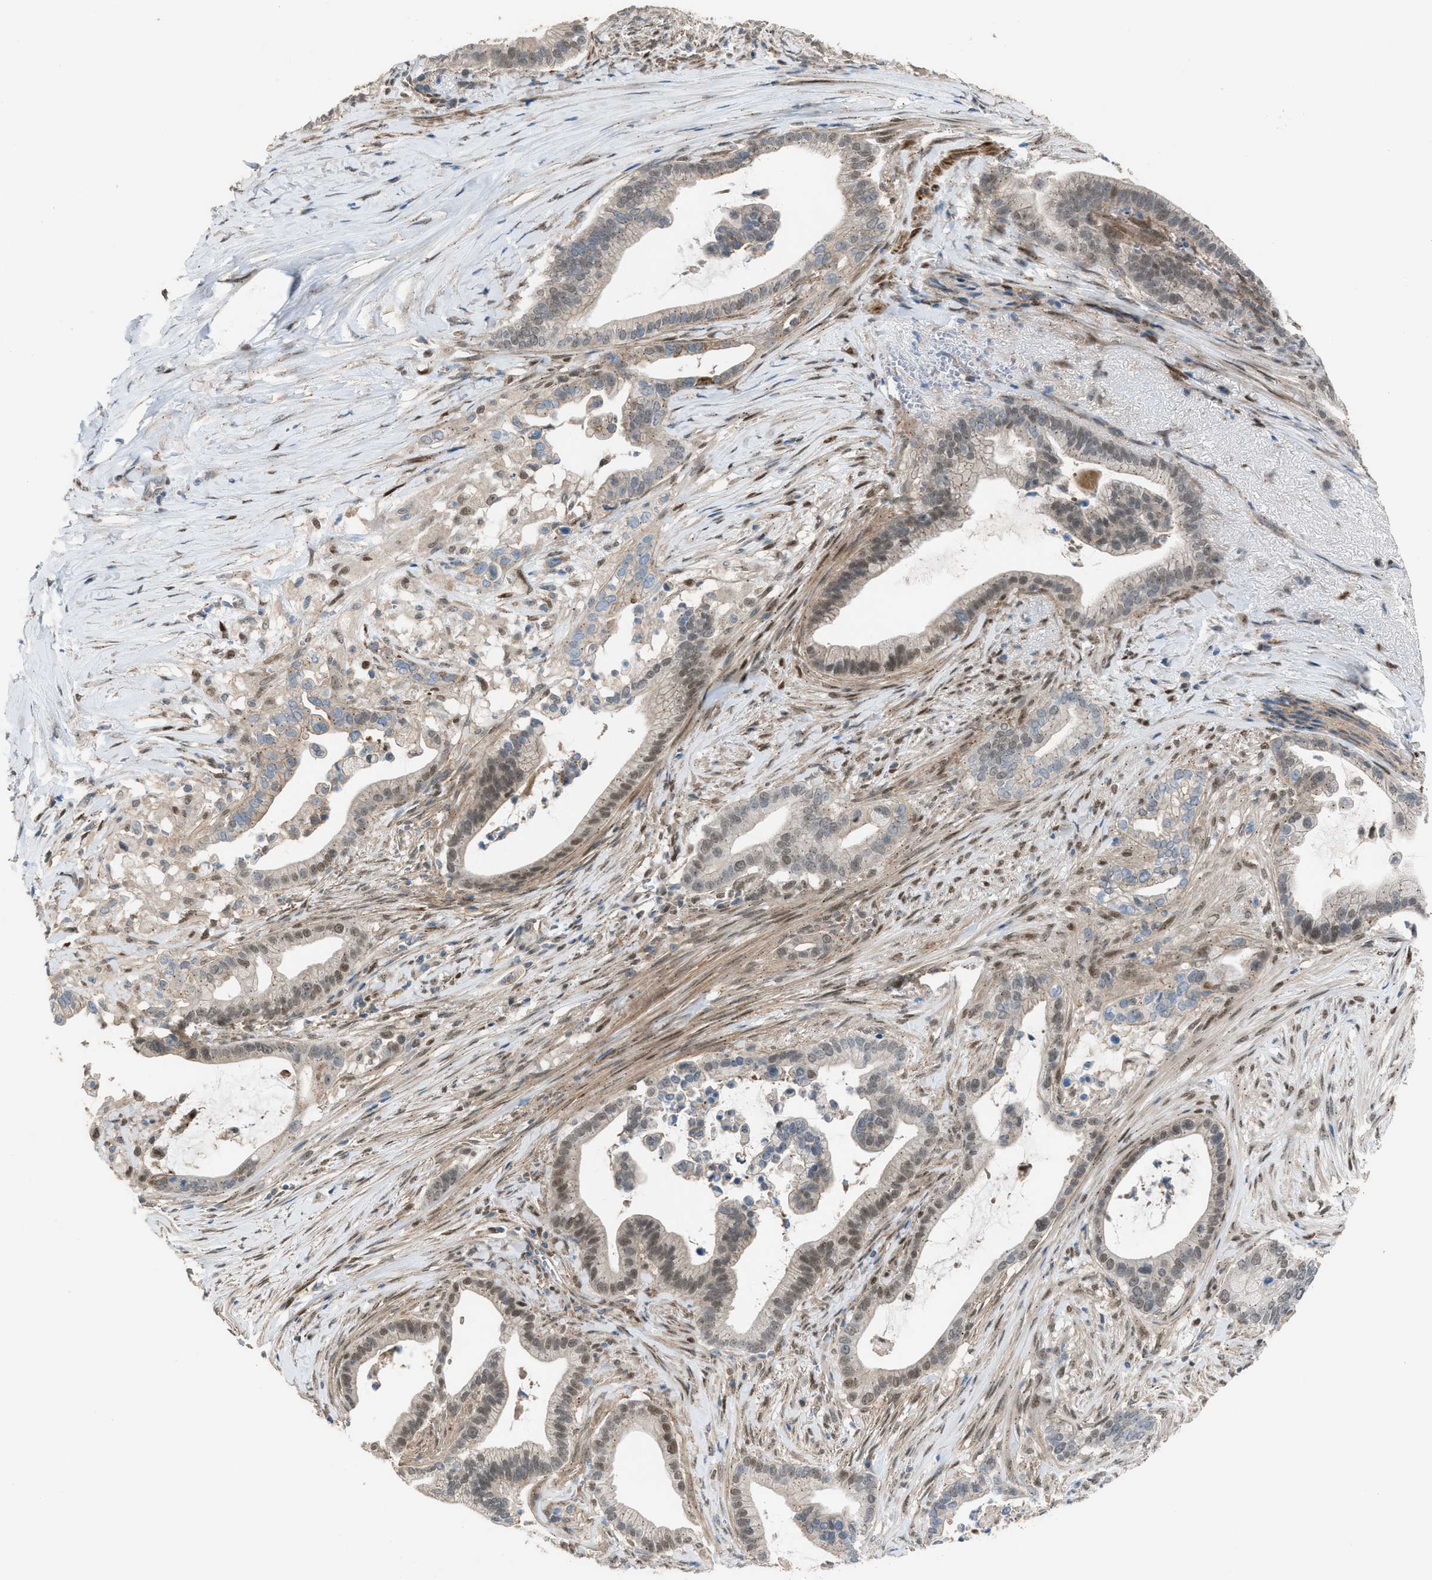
{"staining": {"intensity": "moderate", "quantity": "25%-75%", "location": "nuclear"}, "tissue": "pancreatic cancer", "cell_type": "Tumor cells", "image_type": "cancer", "snomed": [{"axis": "morphology", "description": "Adenocarcinoma, NOS"}, {"axis": "topography", "description": "Pancreas"}], "caption": "This micrograph demonstrates immunohistochemistry (IHC) staining of pancreatic cancer (adenocarcinoma), with medium moderate nuclear expression in approximately 25%-75% of tumor cells.", "gene": "CRTC1", "patient": {"sex": "male", "age": 69}}